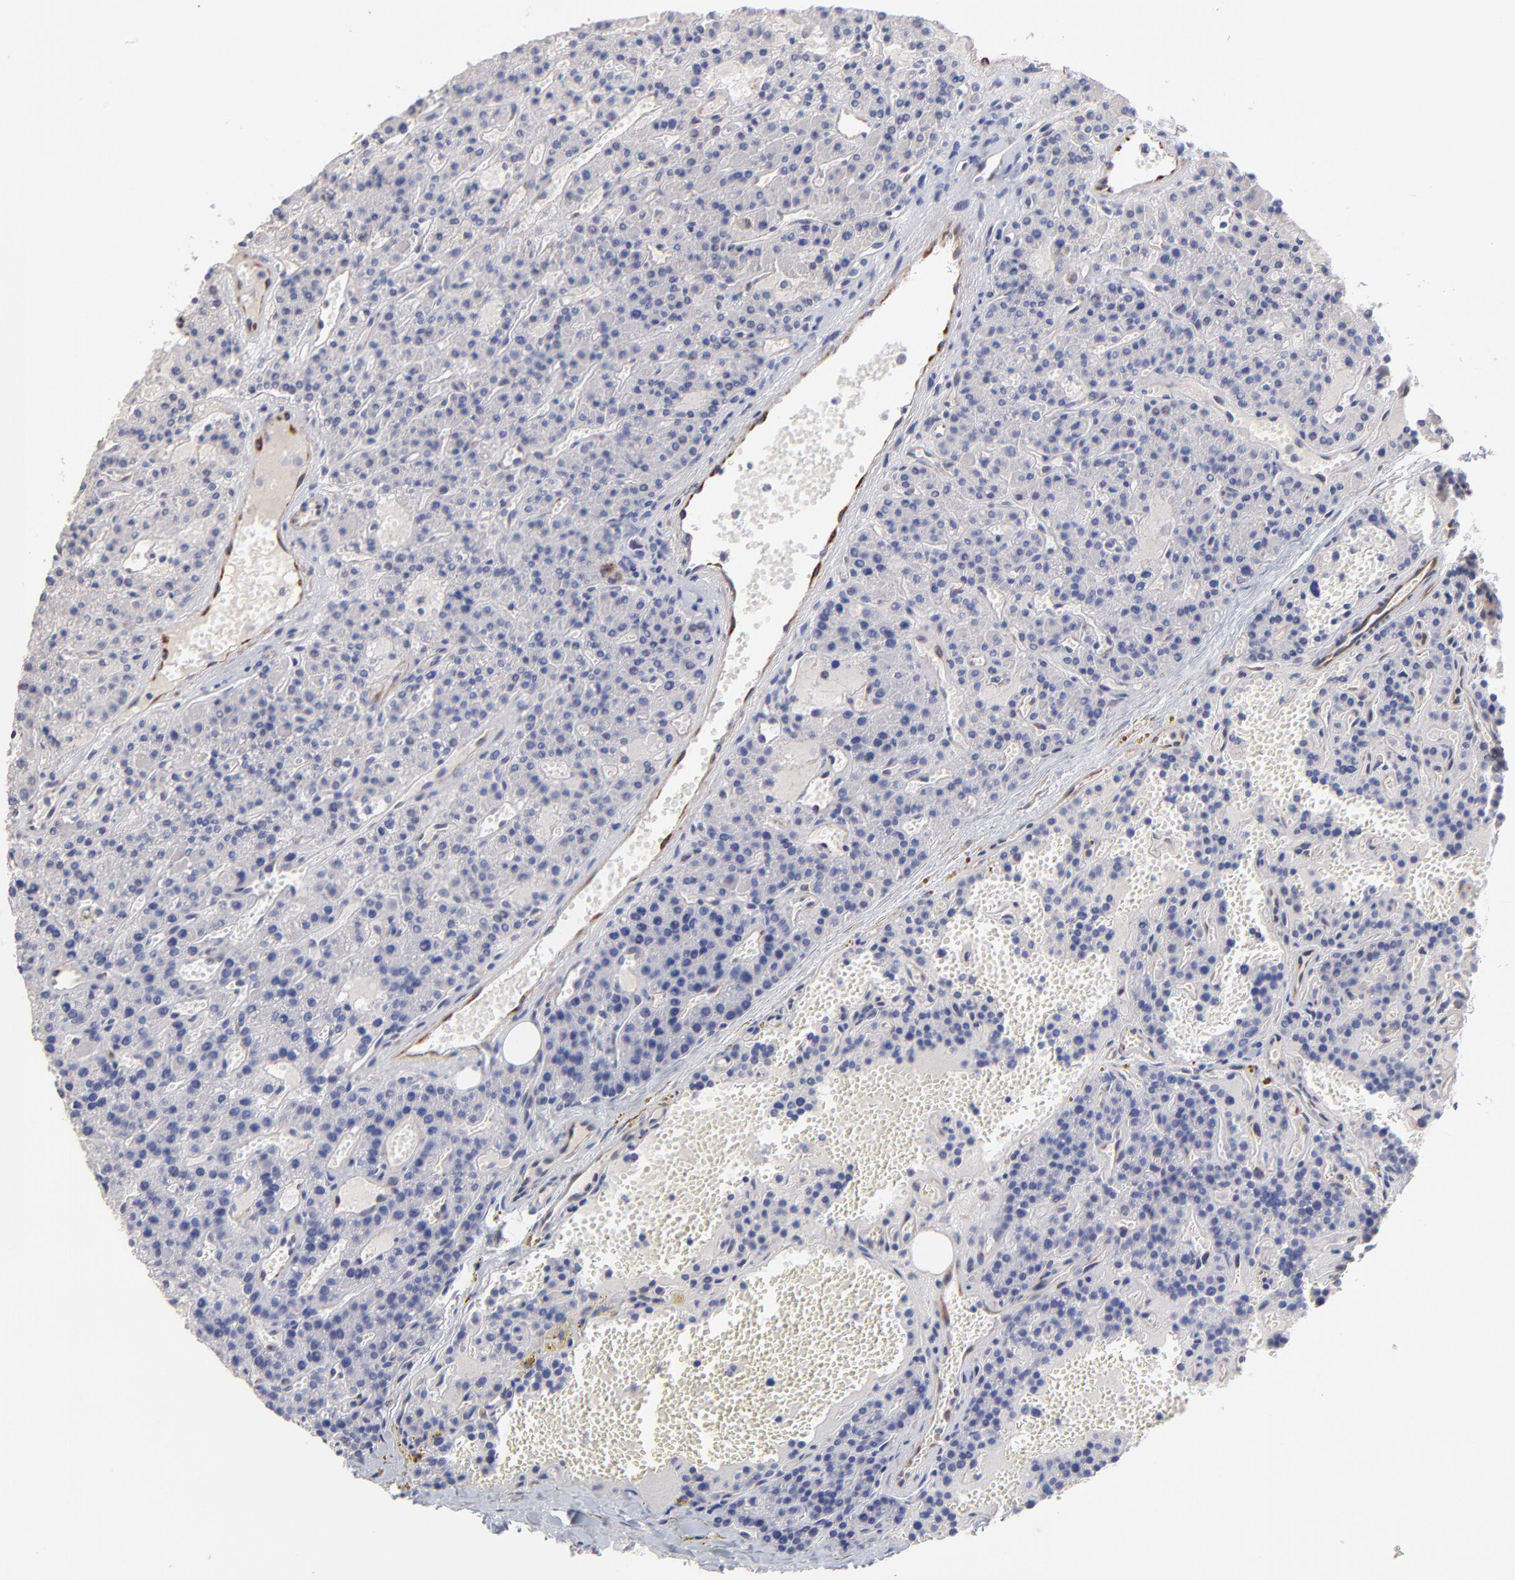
{"staining": {"intensity": "negative", "quantity": "none", "location": "none"}, "tissue": "parathyroid gland", "cell_type": "Glandular cells", "image_type": "normal", "snomed": [{"axis": "morphology", "description": "Normal tissue, NOS"}, {"axis": "topography", "description": "Parathyroid gland"}], "caption": "Immunohistochemistry (IHC) photomicrograph of unremarkable parathyroid gland: human parathyroid gland stained with DAB exhibits no significant protein positivity in glandular cells.", "gene": "COX8C", "patient": {"sex": "male", "age": 25}}